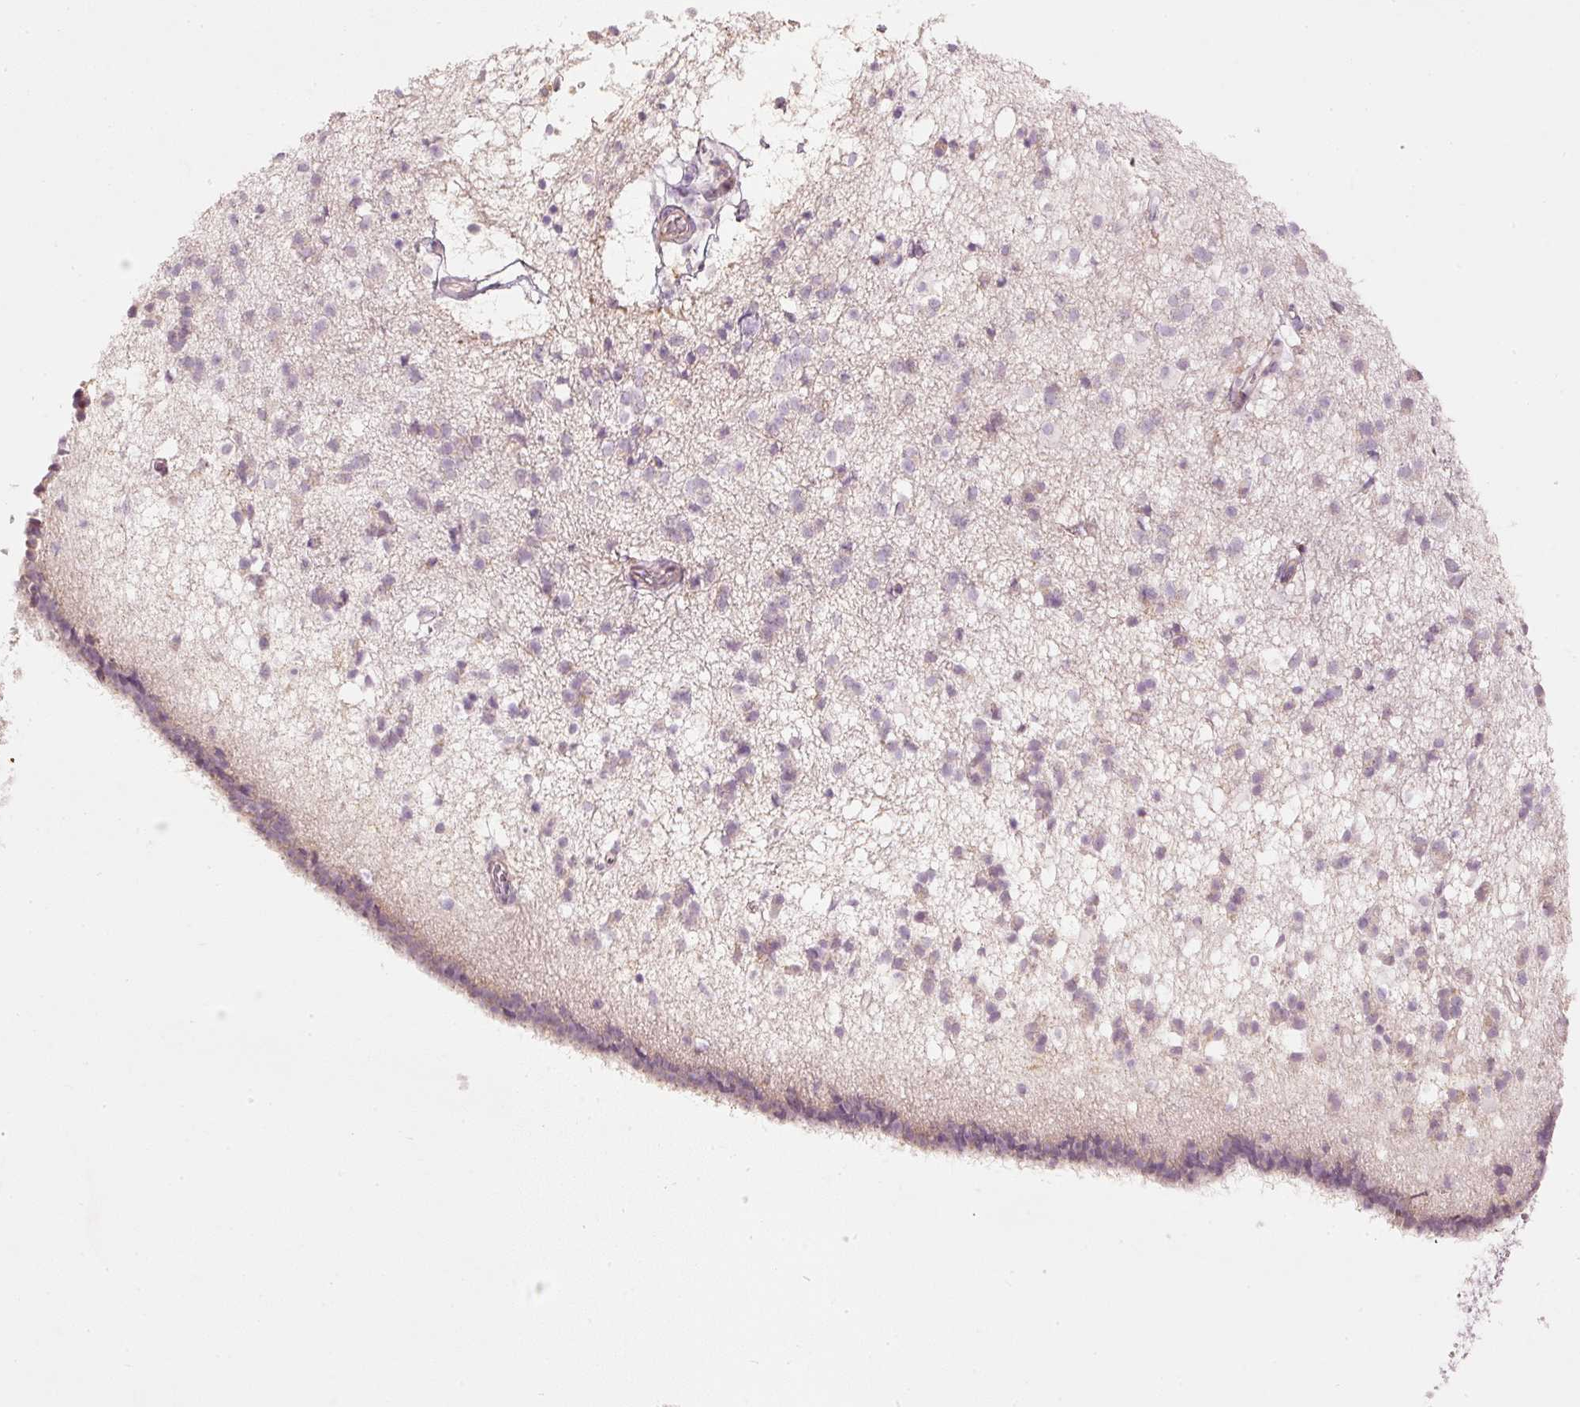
{"staining": {"intensity": "negative", "quantity": "none", "location": "none"}, "tissue": "caudate", "cell_type": "Glial cells", "image_type": "normal", "snomed": [{"axis": "morphology", "description": "Normal tissue, NOS"}, {"axis": "topography", "description": "Lateral ventricle wall"}], "caption": "Glial cells are negative for protein expression in benign human caudate. The staining was performed using DAB to visualize the protein expression in brown, while the nuclei were stained in blue with hematoxylin (Magnification: 20x).", "gene": "TREX2", "patient": {"sex": "male", "age": 58}}